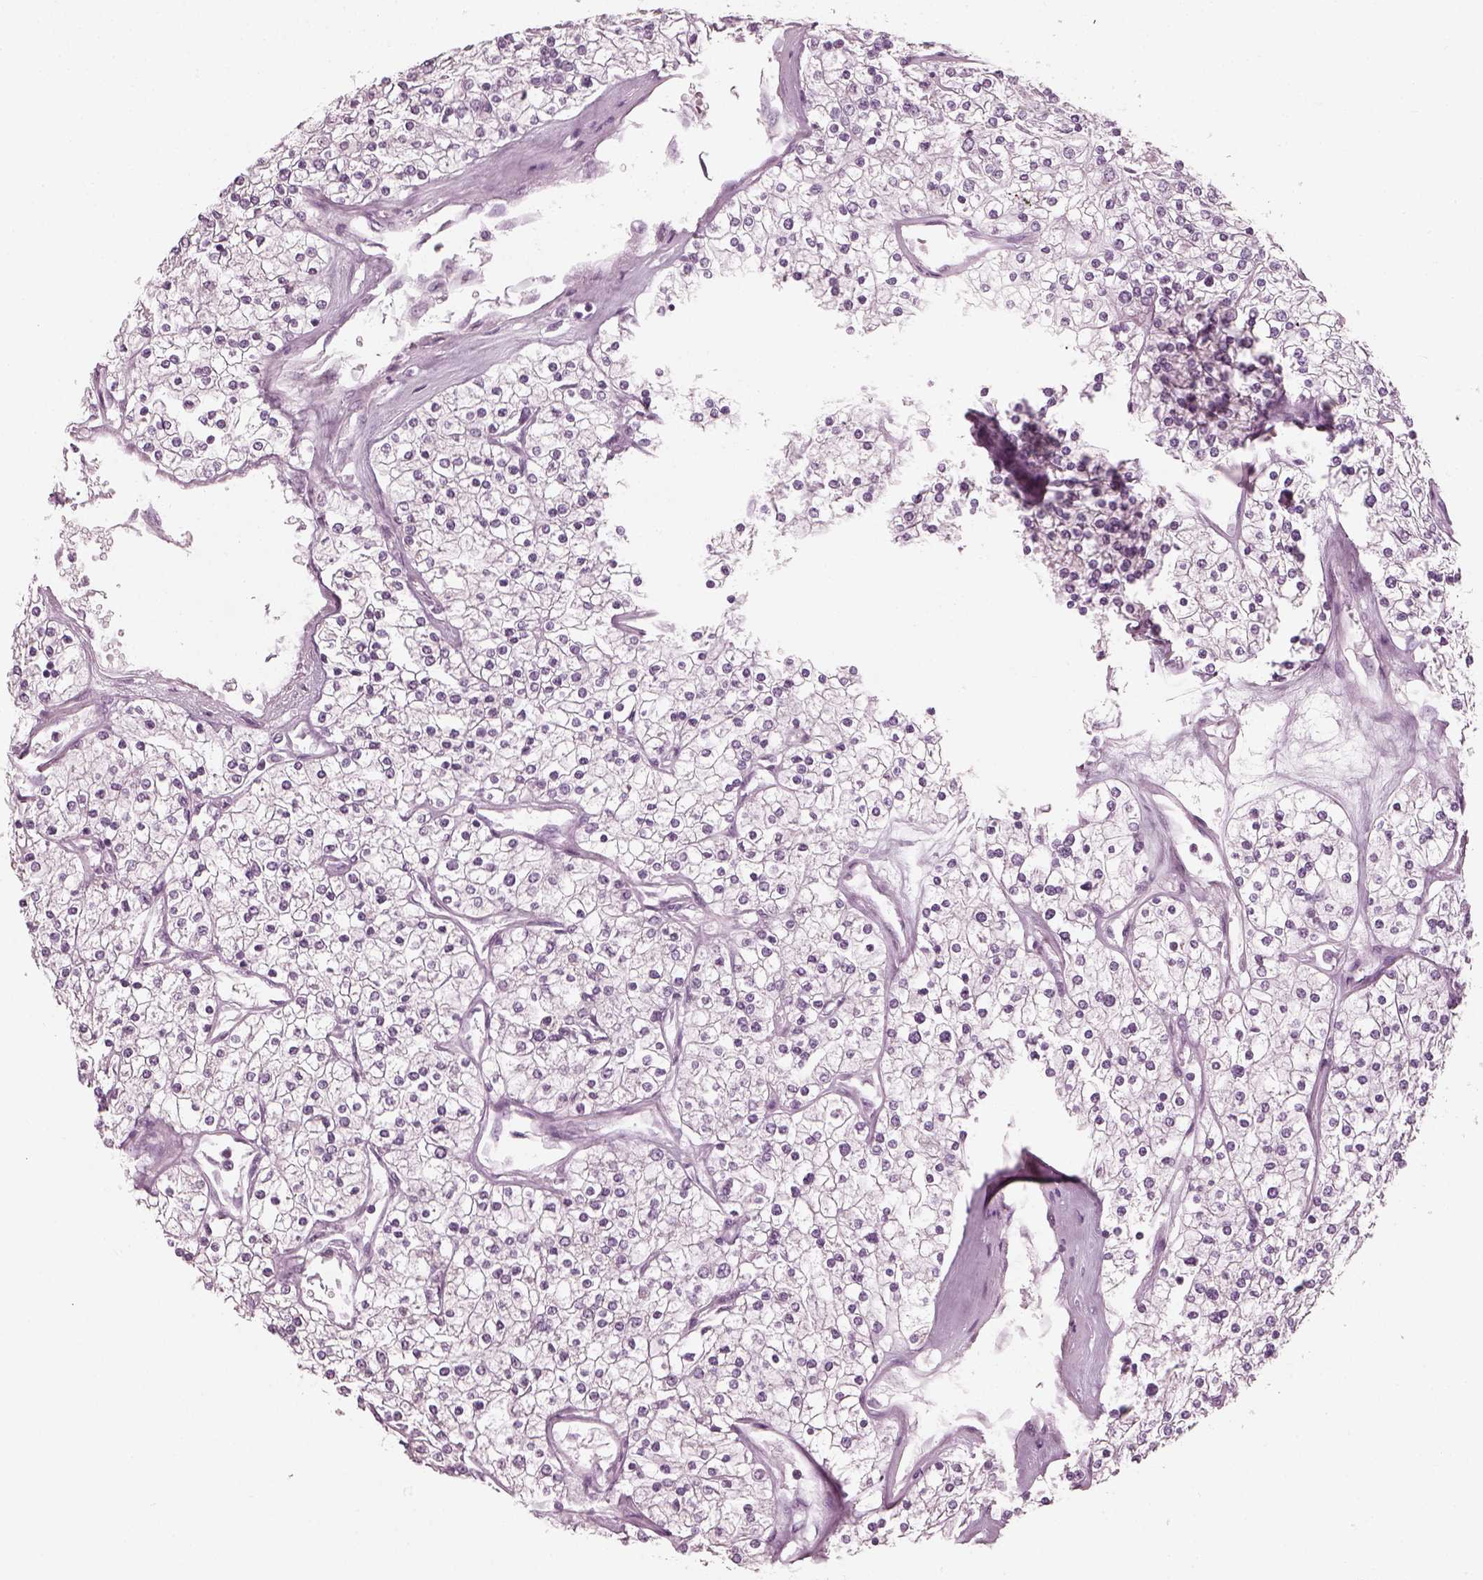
{"staining": {"intensity": "negative", "quantity": "none", "location": "none"}, "tissue": "renal cancer", "cell_type": "Tumor cells", "image_type": "cancer", "snomed": [{"axis": "morphology", "description": "Adenocarcinoma, NOS"}, {"axis": "topography", "description": "Kidney"}], "caption": "IHC micrograph of neoplastic tissue: renal cancer (adenocarcinoma) stained with DAB exhibits no significant protein staining in tumor cells.", "gene": "CNTN1", "patient": {"sex": "male", "age": 80}}